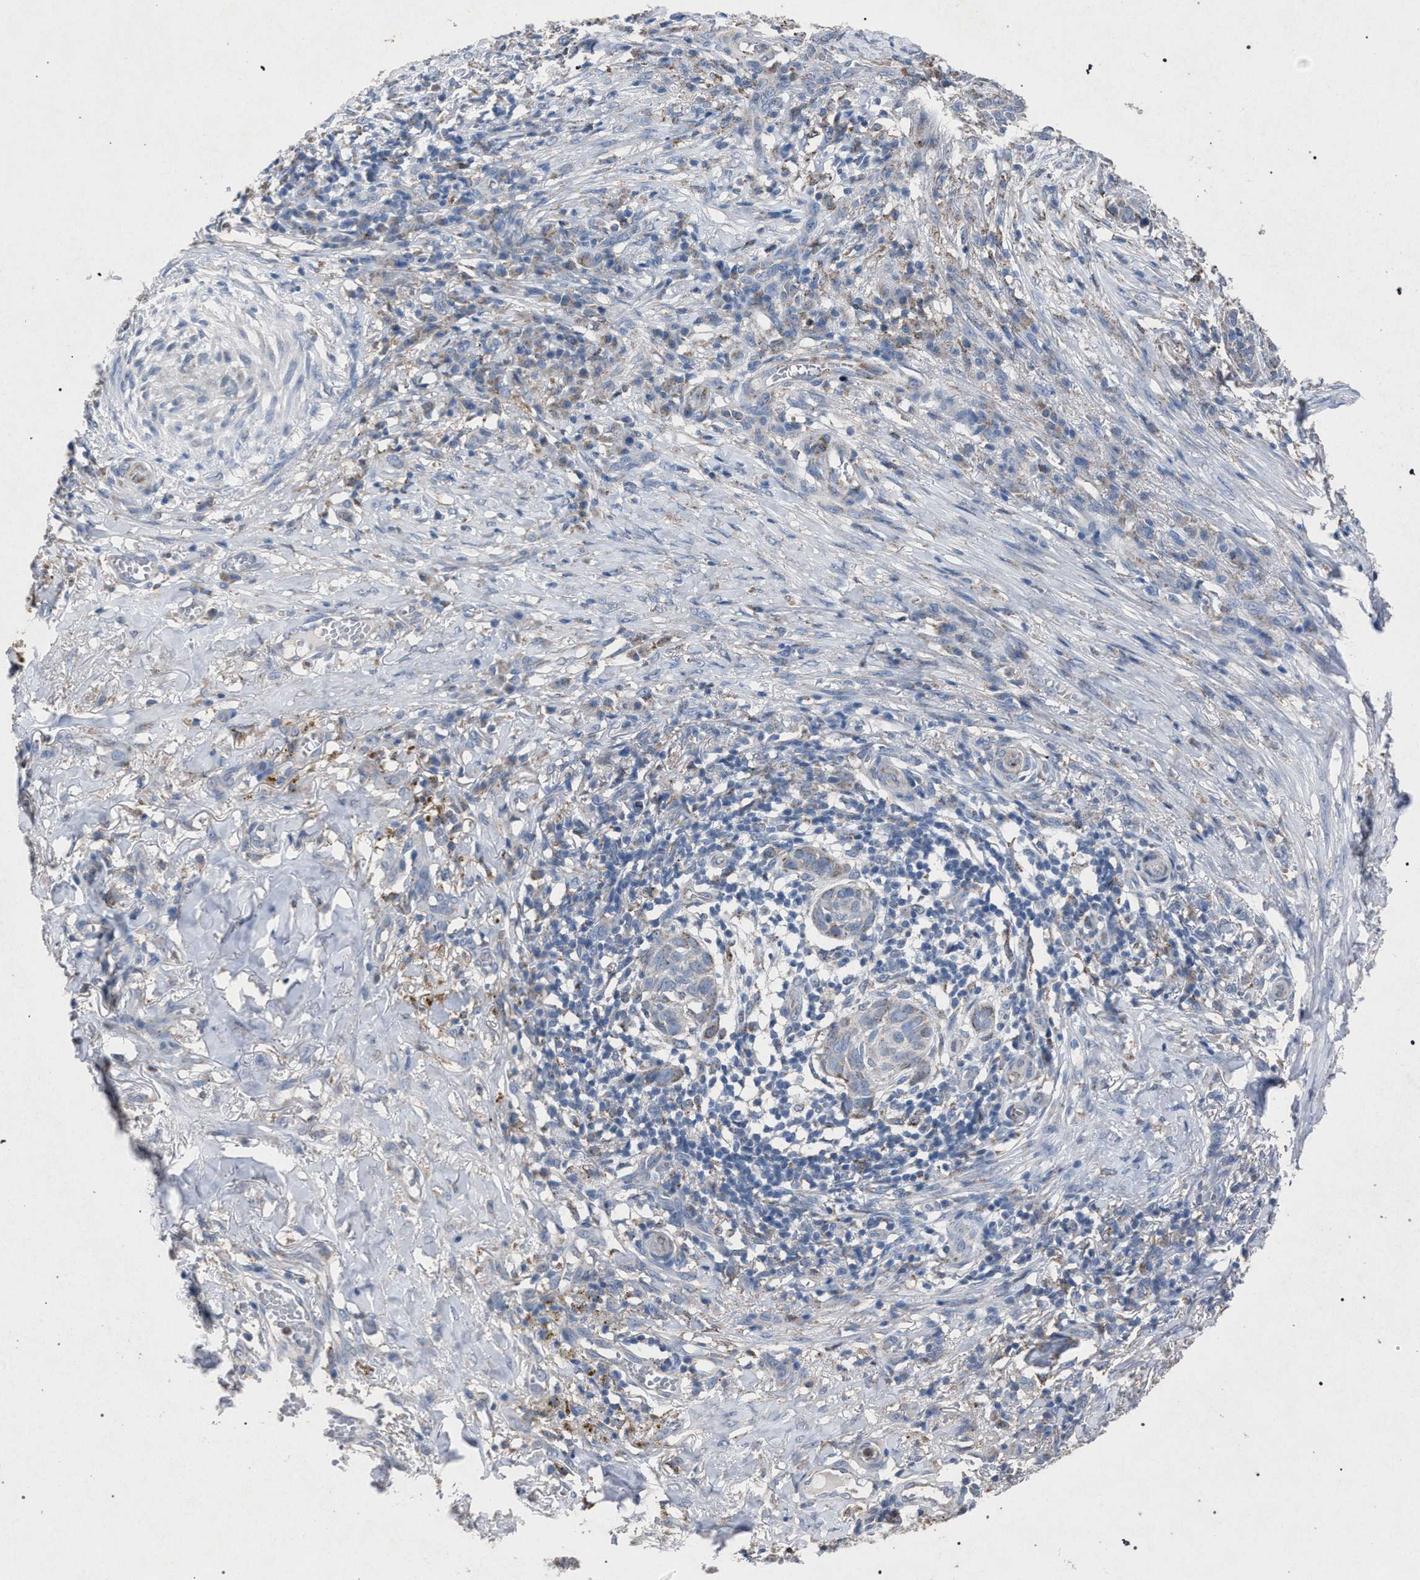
{"staining": {"intensity": "weak", "quantity": "<25%", "location": "cytoplasmic/membranous"}, "tissue": "skin cancer", "cell_type": "Tumor cells", "image_type": "cancer", "snomed": [{"axis": "morphology", "description": "Basal cell carcinoma"}, {"axis": "topography", "description": "Skin"}], "caption": "DAB immunohistochemical staining of skin basal cell carcinoma exhibits no significant expression in tumor cells.", "gene": "HSD17B4", "patient": {"sex": "male", "age": 85}}